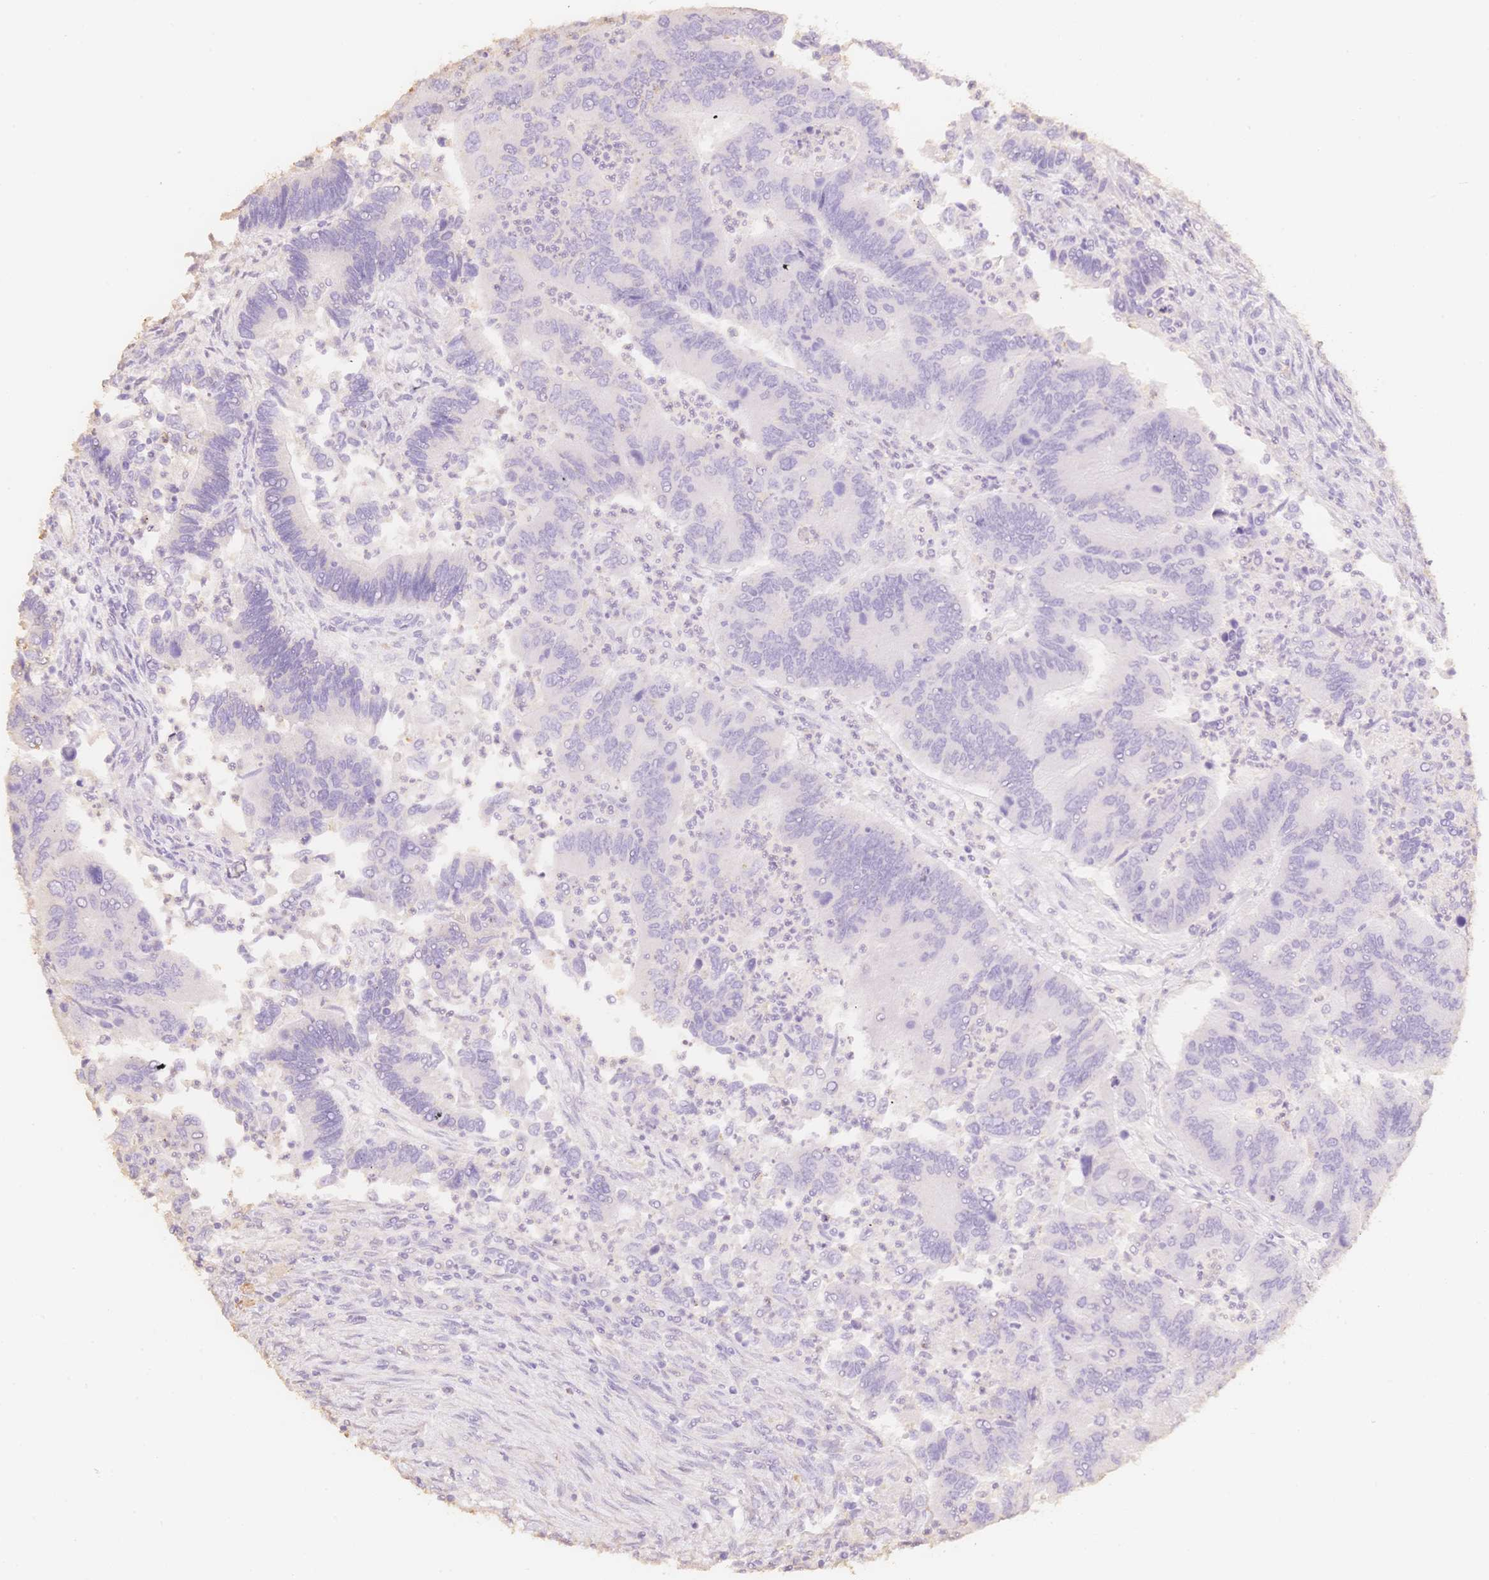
{"staining": {"intensity": "negative", "quantity": "none", "location": "none"}, "tissue": "colorectal cancer", "cell_type": "Tumor cells", "image_type": "cancer", "snomed": [{"axis": "morphology", "description": "Adenocarcinoma, NOS"}, {"axis": "topography", "description": "Colon"}], "caption": "Tumor cells are negative for protein expression in human colorectal cancer.", "gene": "MBOAT7", "patient": {"sex": "female", "age": 67}}